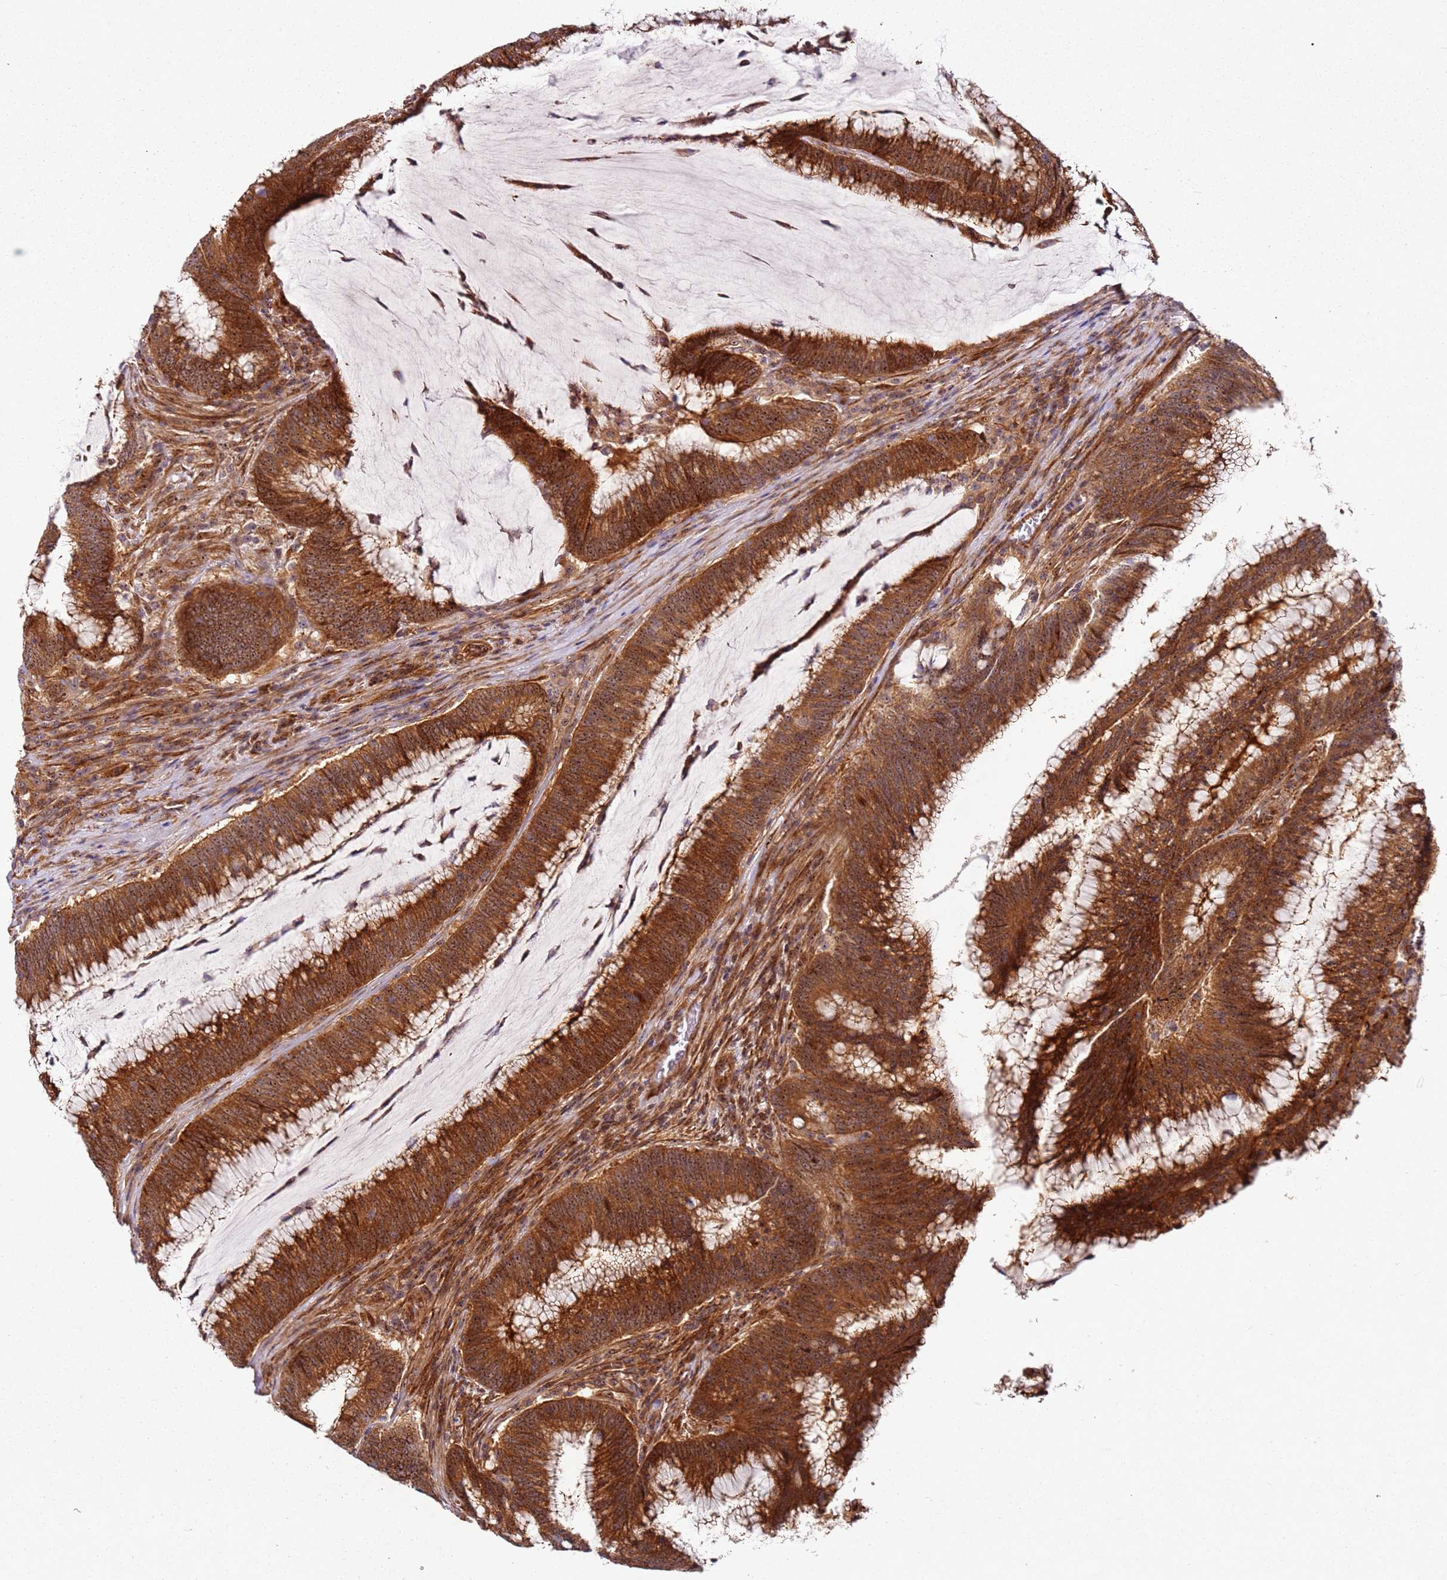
{"staining": {"intensity": "strong", "quantity": ">75%", "location": "cytoplasmic/membranous"}, "tissue": "colorectal cancer", "cell_type": "Tumor cells", "image_type": "cancer", "snomed": [{"axis": "morphology", "description": "Adenocarcinoma, NOS"}, {"axis": "topography", "description": "Rectum"}], "caption": "Immunohistochemical staining of colorectal cancer exhibits strong cytoplasmic/membranous protein expression in approximately >75% of tumor cells.", "gene": "C2CD4B", "patient": {"sex": "female", "age": 77}}